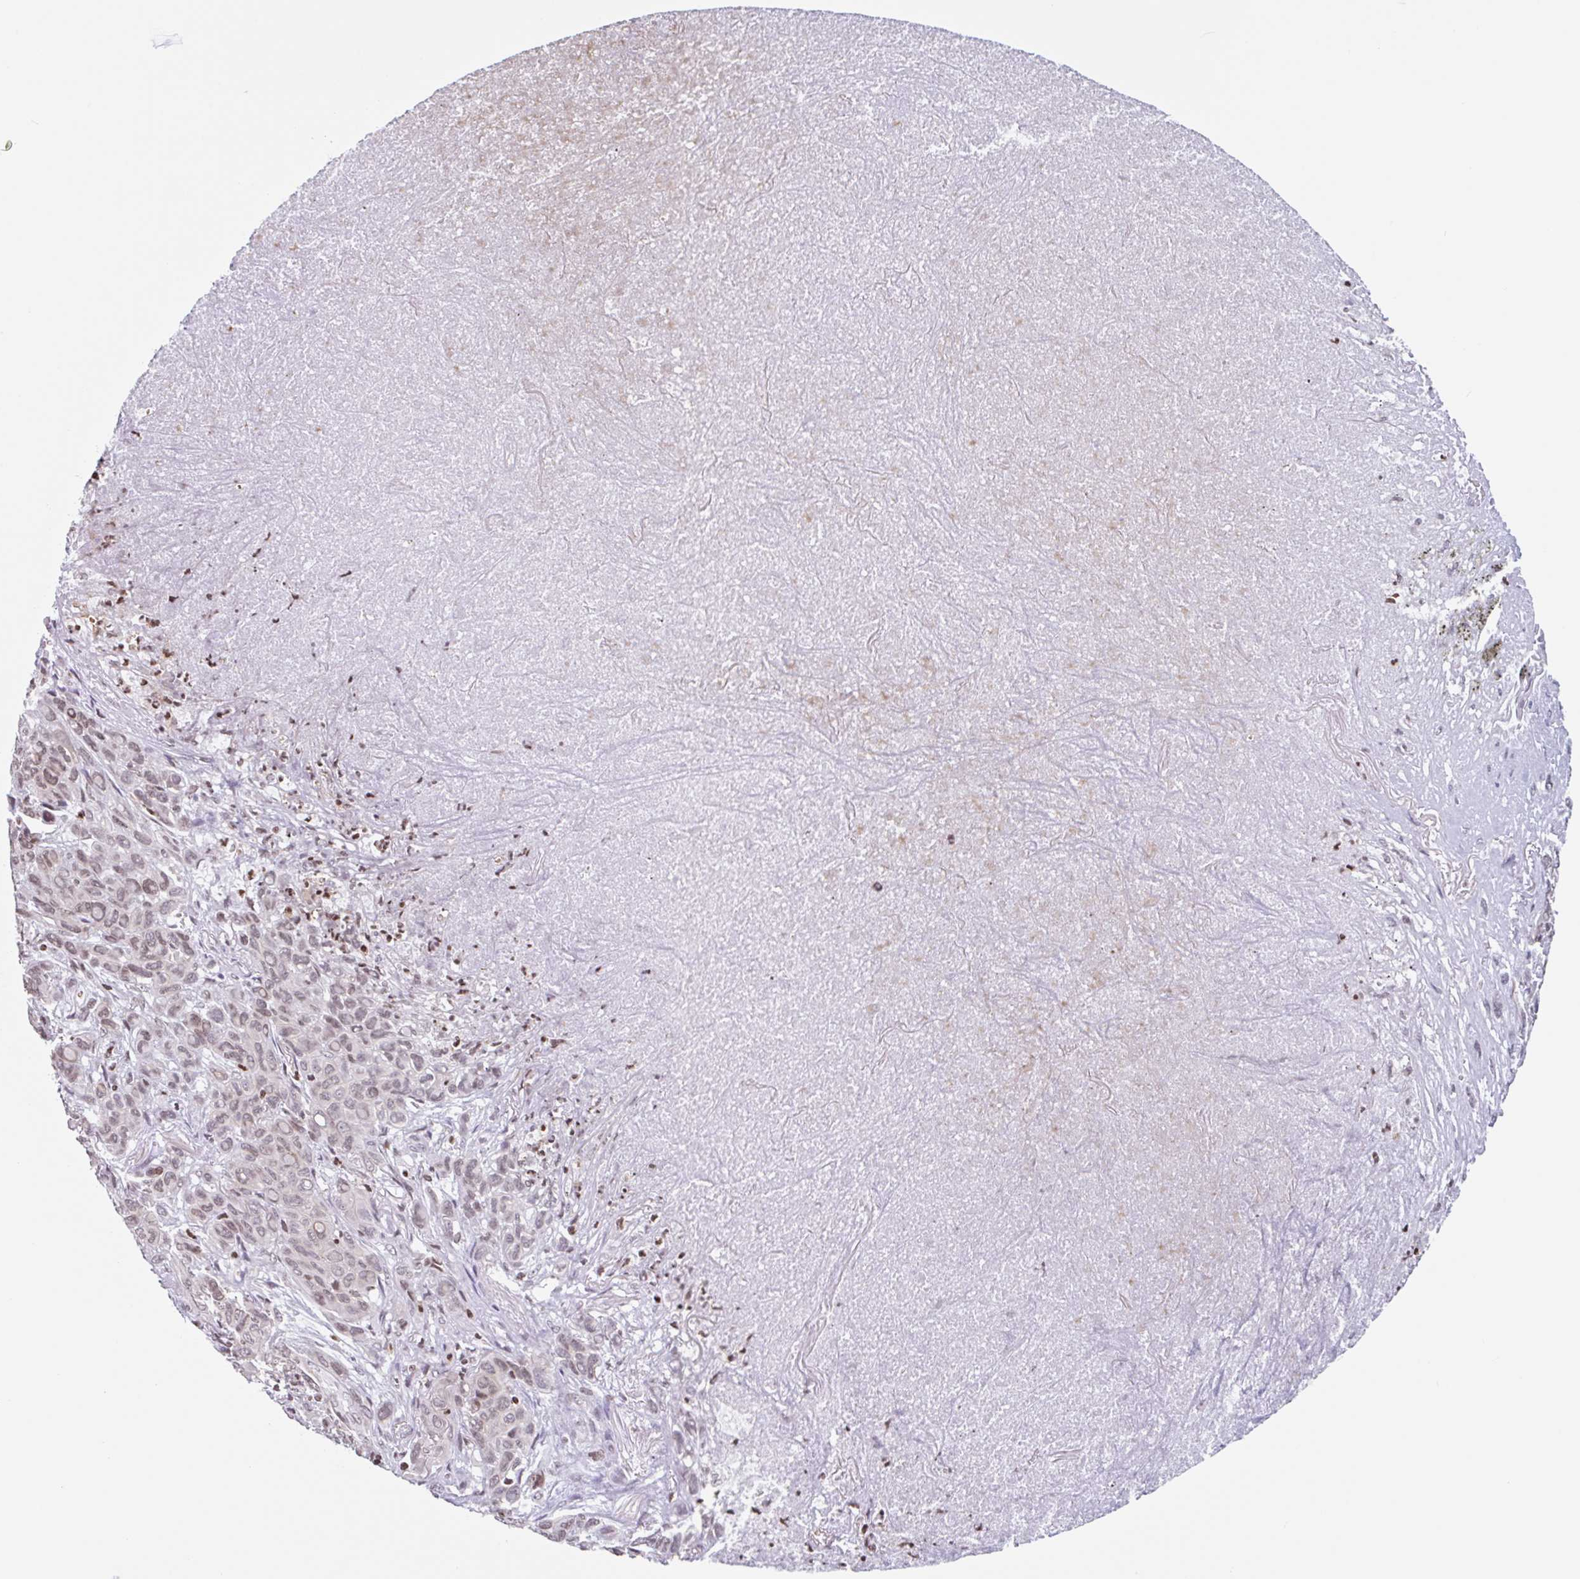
{"staining": {"intensity": "weak", "quantity": ">75%", "location": "nuclear"}, "tissue": "melanoma", "cell_type": "Tumor cells", "image_type": "cancer", "snomed": [{"axis": "morphology", "description": "Malignant melanoma, Metastatic site"}, {"axis": "topography", "description": "Lung"}], "caption": "Malignant melanoma (metastatic site) stained for a protein (brown) exhibits weak nuclear positive positivity in approximately >75% of tumor cells.", "gene": "NOL6", "patient": {"sex": "male", "age": 48}}